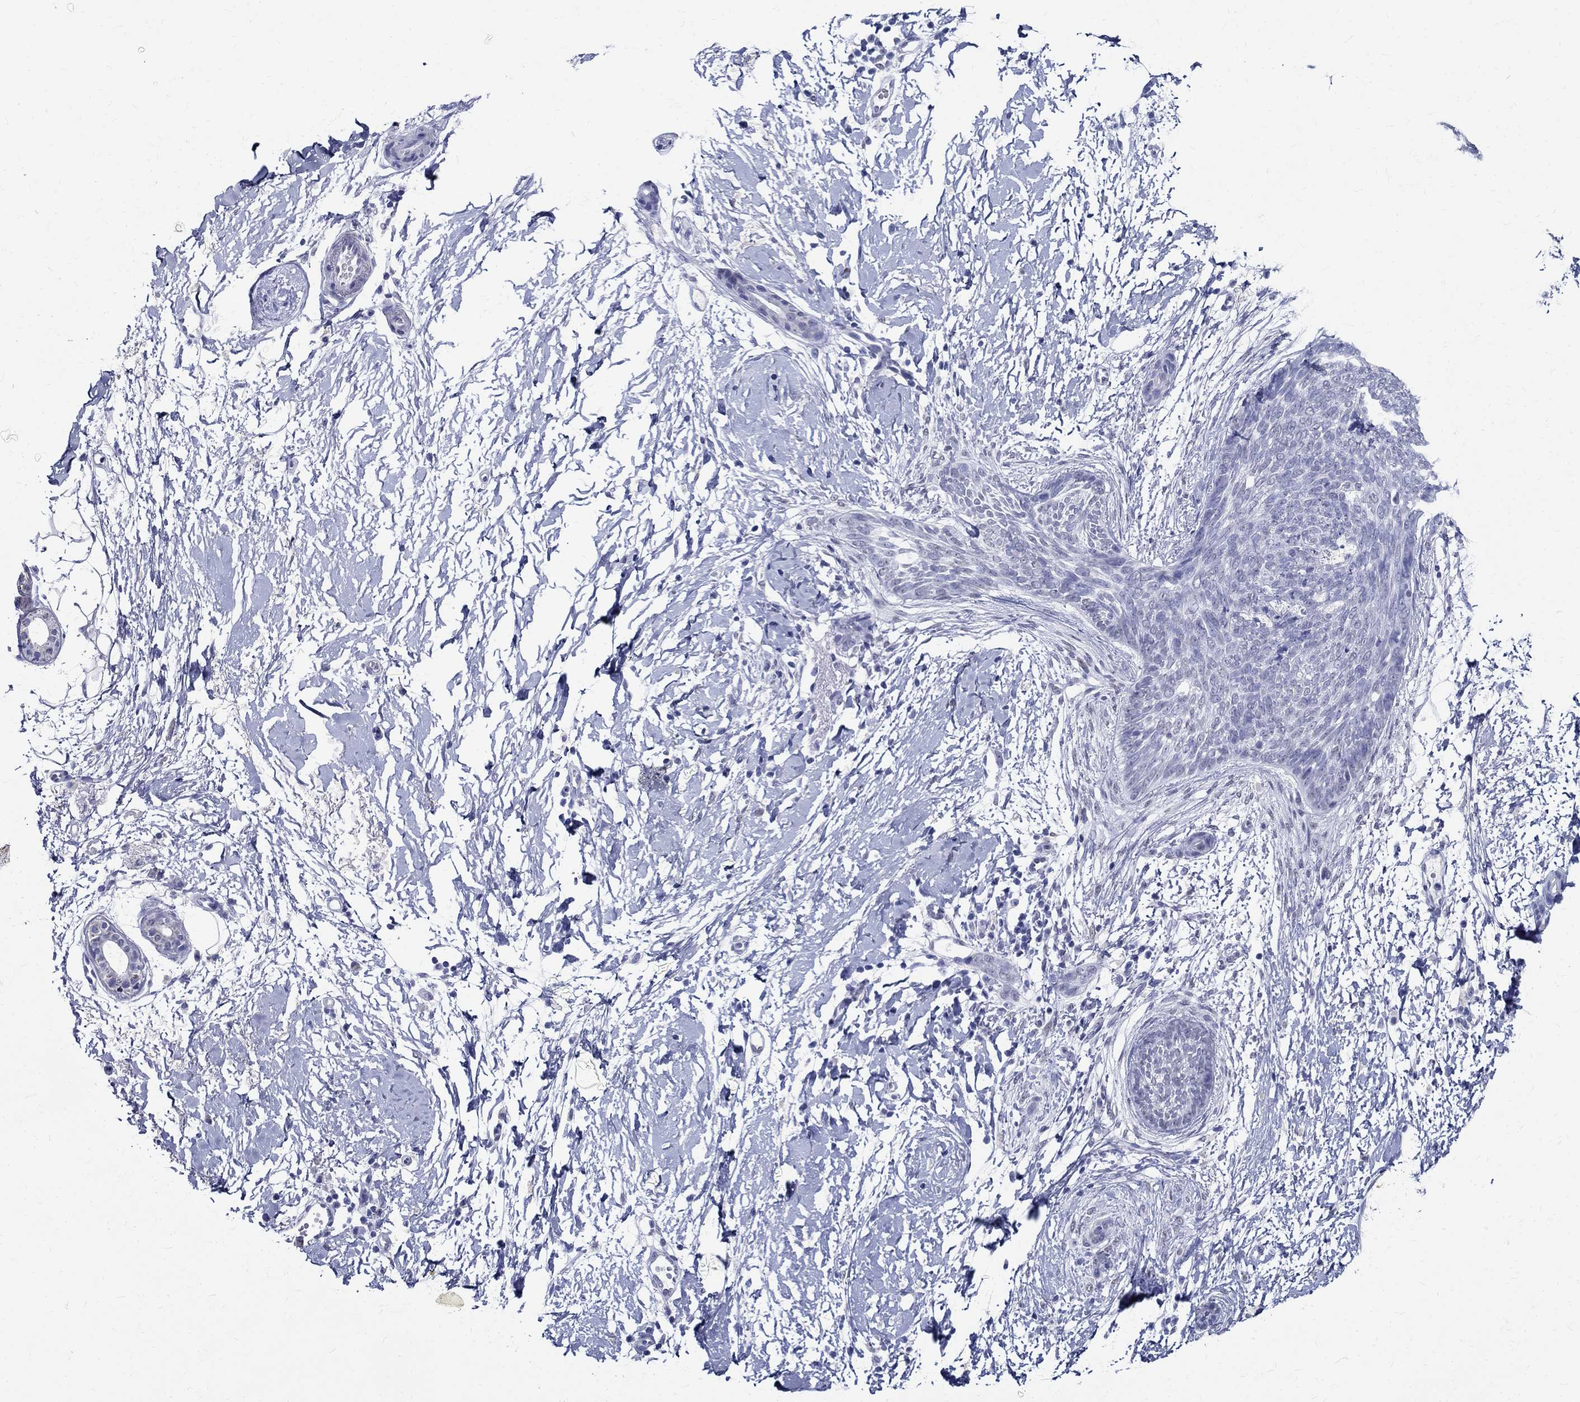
{"staining": {"intensity": "negative", "quantity": "none", "location": "none"}, "tissue": "skin cancer", "cell_type": "Tumor cells", "image_type": "cancer", "snomed": [{"axis": "morphology", "description": "Normal tissue, NOS"}, {"axis": "morphology", "description": "Basal cell carcinoma"}, {"axis": "topography", "description": "Skin"}], "caption": "Human skin basal cell carcinoma stained for a protein using IHC displays no staining in tumor cells.", "gene": "TSPAN16", "patient": {"sex": "male", "age": 84}}